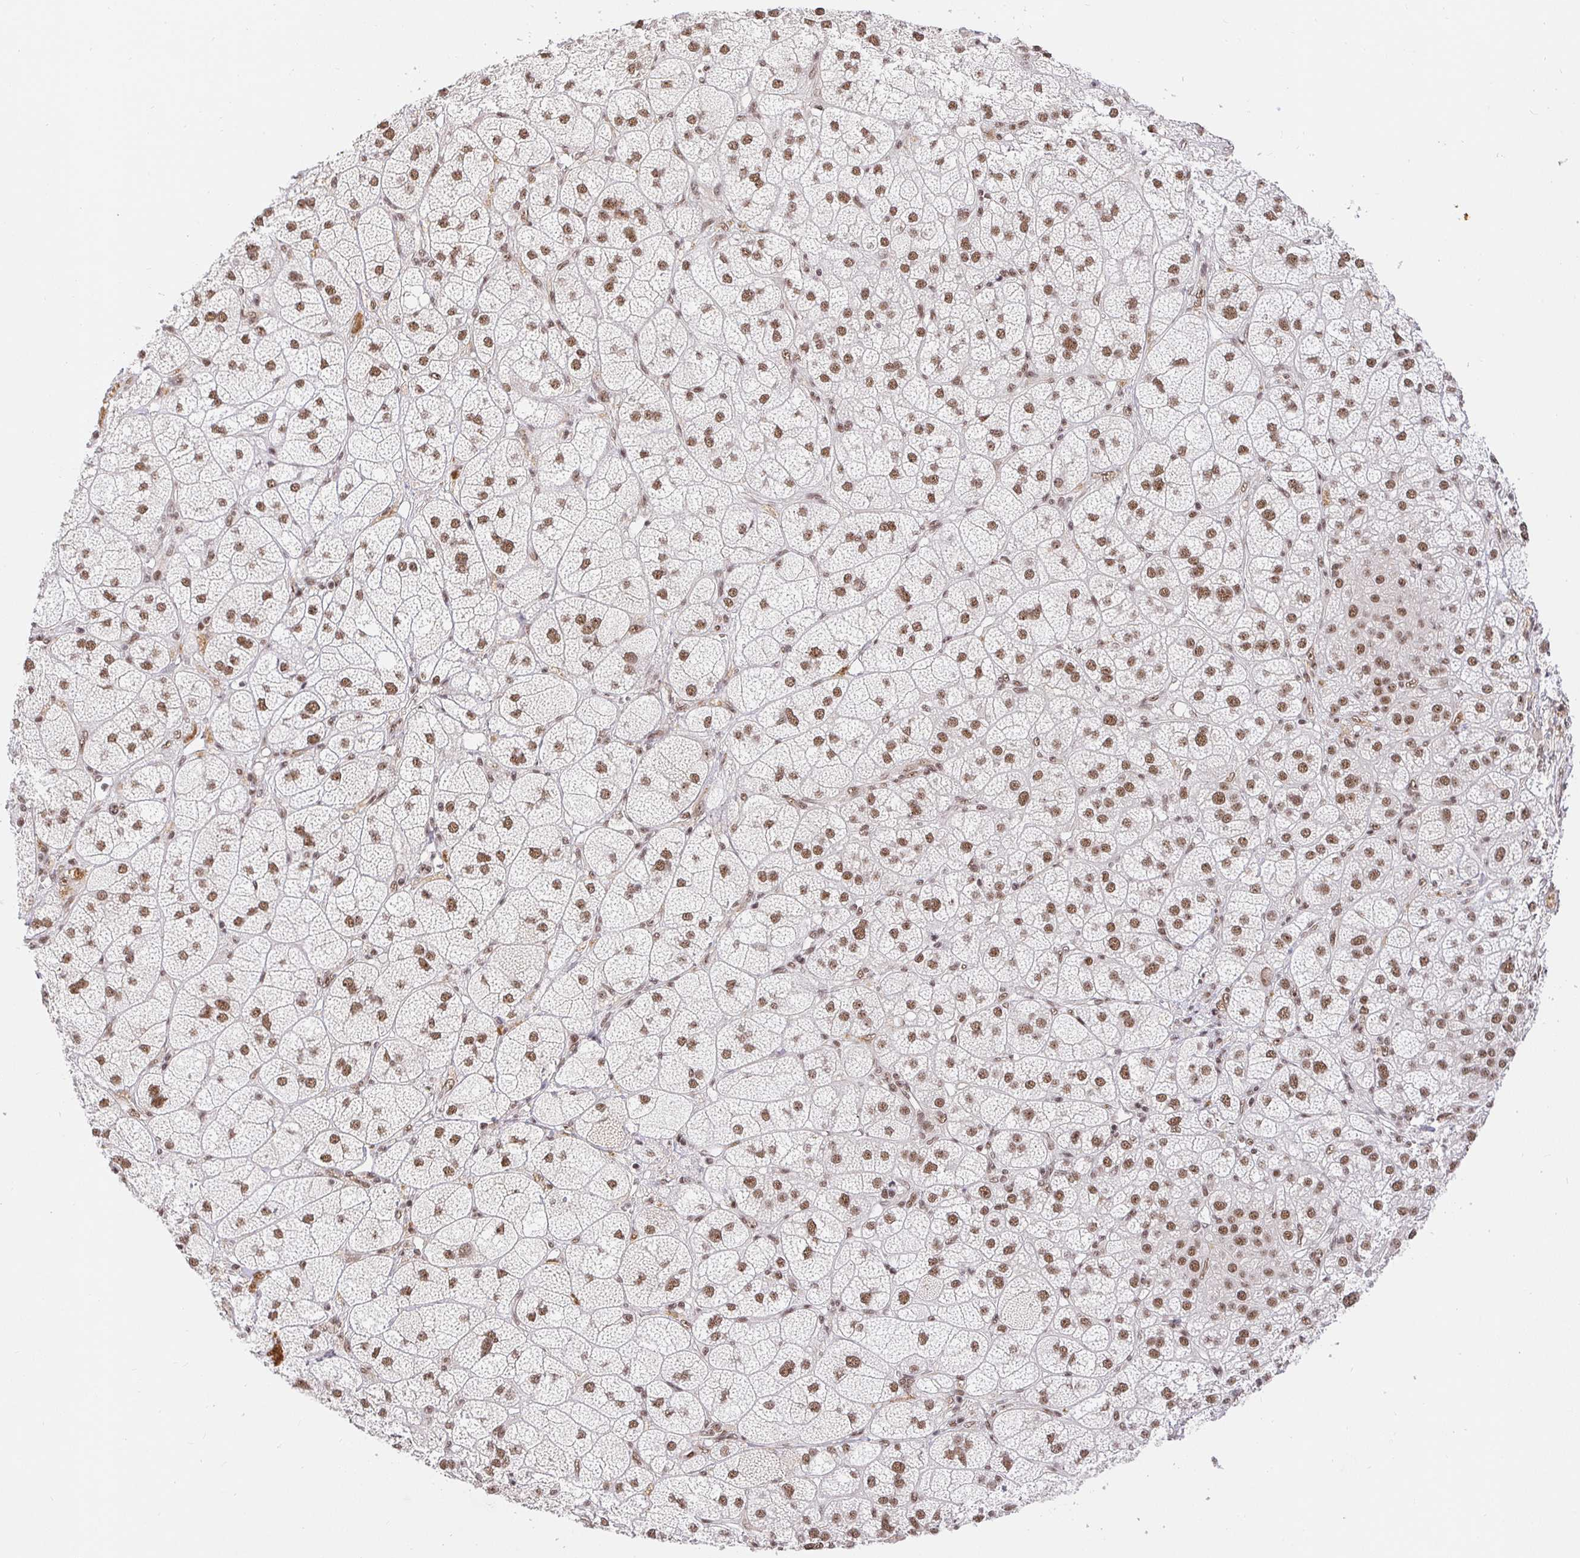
{"staining": {"intensity": "strong", "quantity": ">75%", "location": "nuclear"}, "tissue": "adrenal gland", "cell_type": "Glandular cells", "image_type": "normal", "snomed": [{"axis": "morphology", "description": "Normal tissue, NOS"}, {"axis": "topography", "description": "Adrenal gland"}], "caption": "Protein expression analysis of normal adrenal gland demonstrates strong nuclear expression in approximately >75% of glandular cells.", "gene": "USF1", "patient": {"sex": "female", "age": 60}}